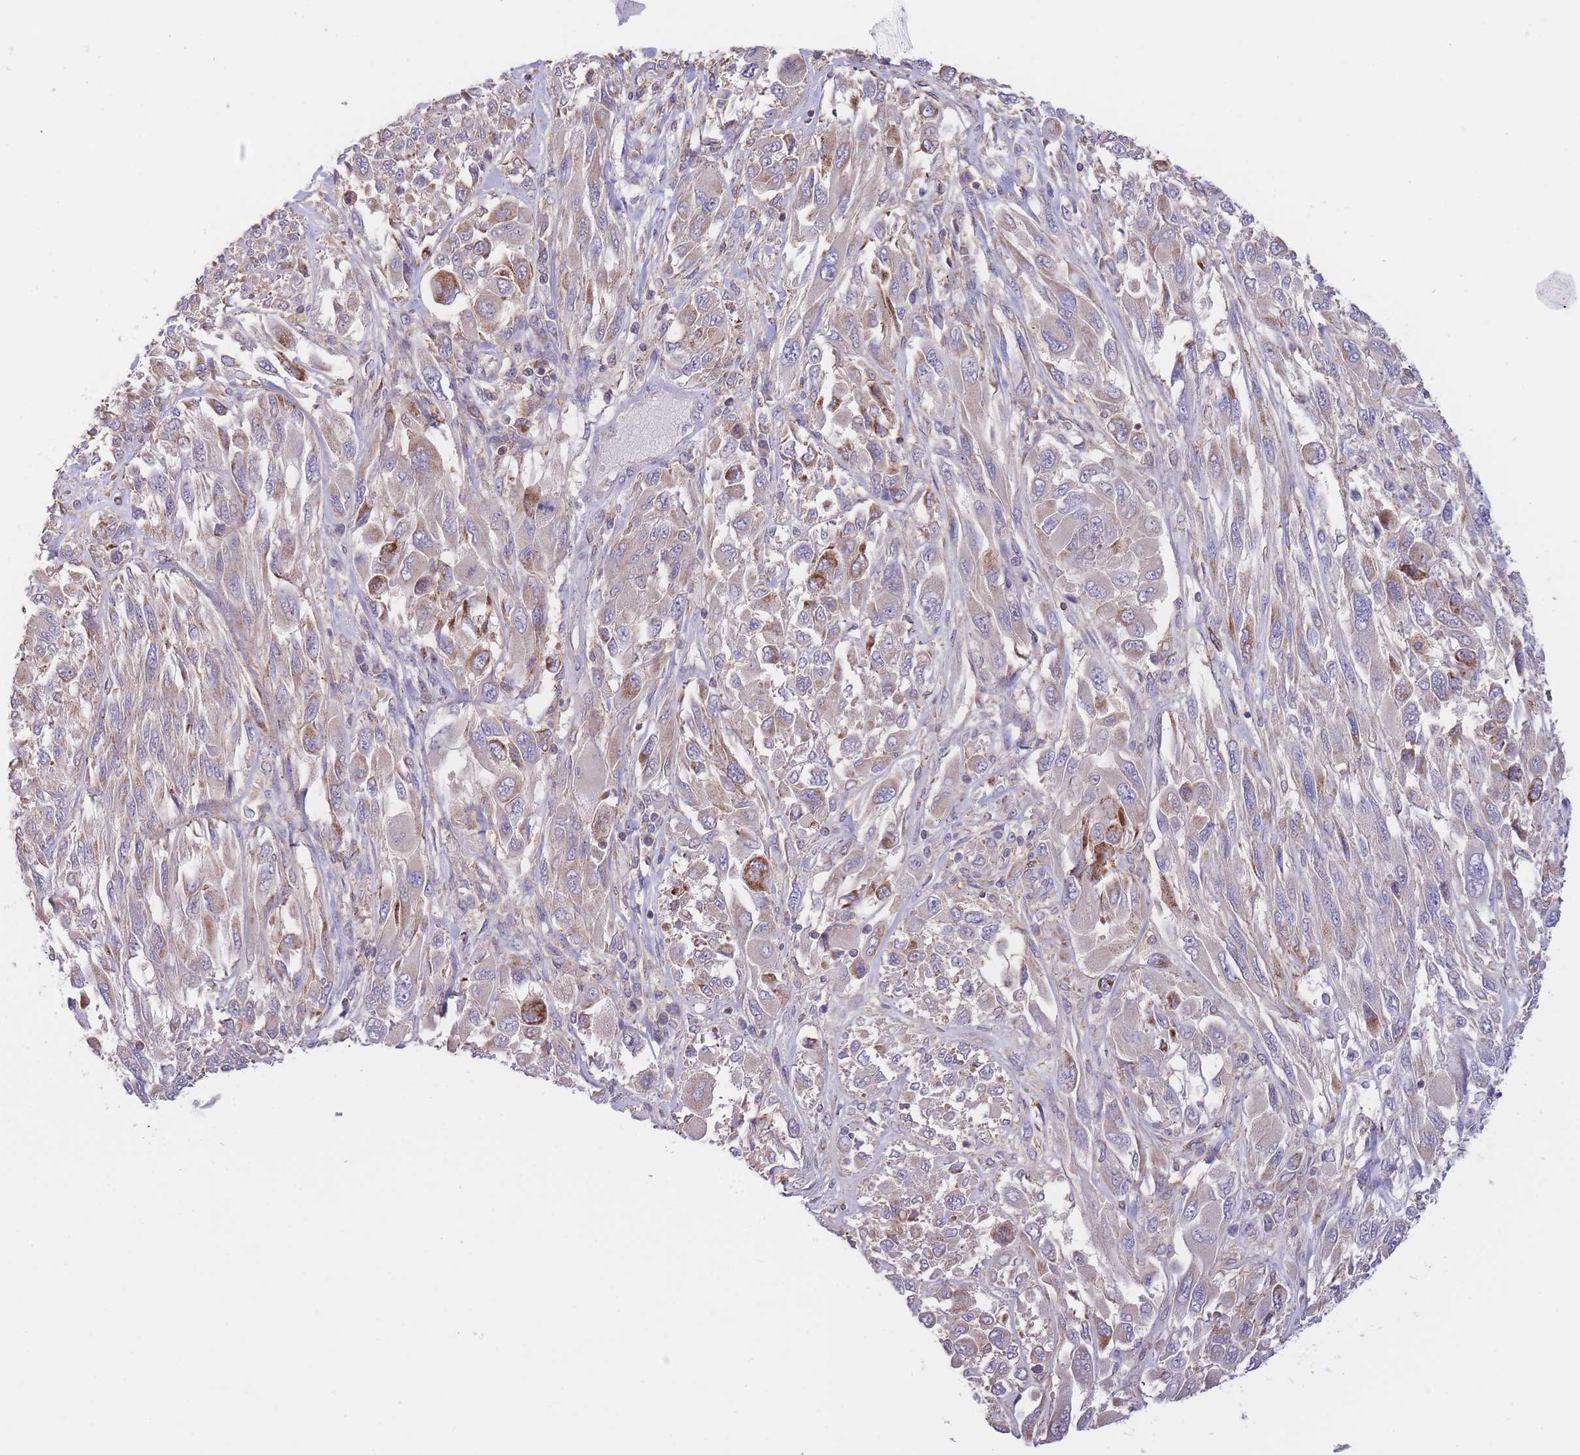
{"staining": {"intensity": "moderate", "quantity": "<25%", "location": "cytoplasmic/membranous"}, "tissue": "melanoma", "cell_type": "Tumor cells", "image_type": "cancer", "snomed": [{"axis": "morphology", "description": "Malignant melanoma, NOS"}, {"axis": "topography", "description": "Skin"}], "caption": "An image showing moderate cytoplasmic/membranous staining in about <25% of tumor cells in melanoma, as visualized by brown immunohistochemical staining.", "gene": "SLC25A42", "patient": {"sex": "female", "age": 91}}